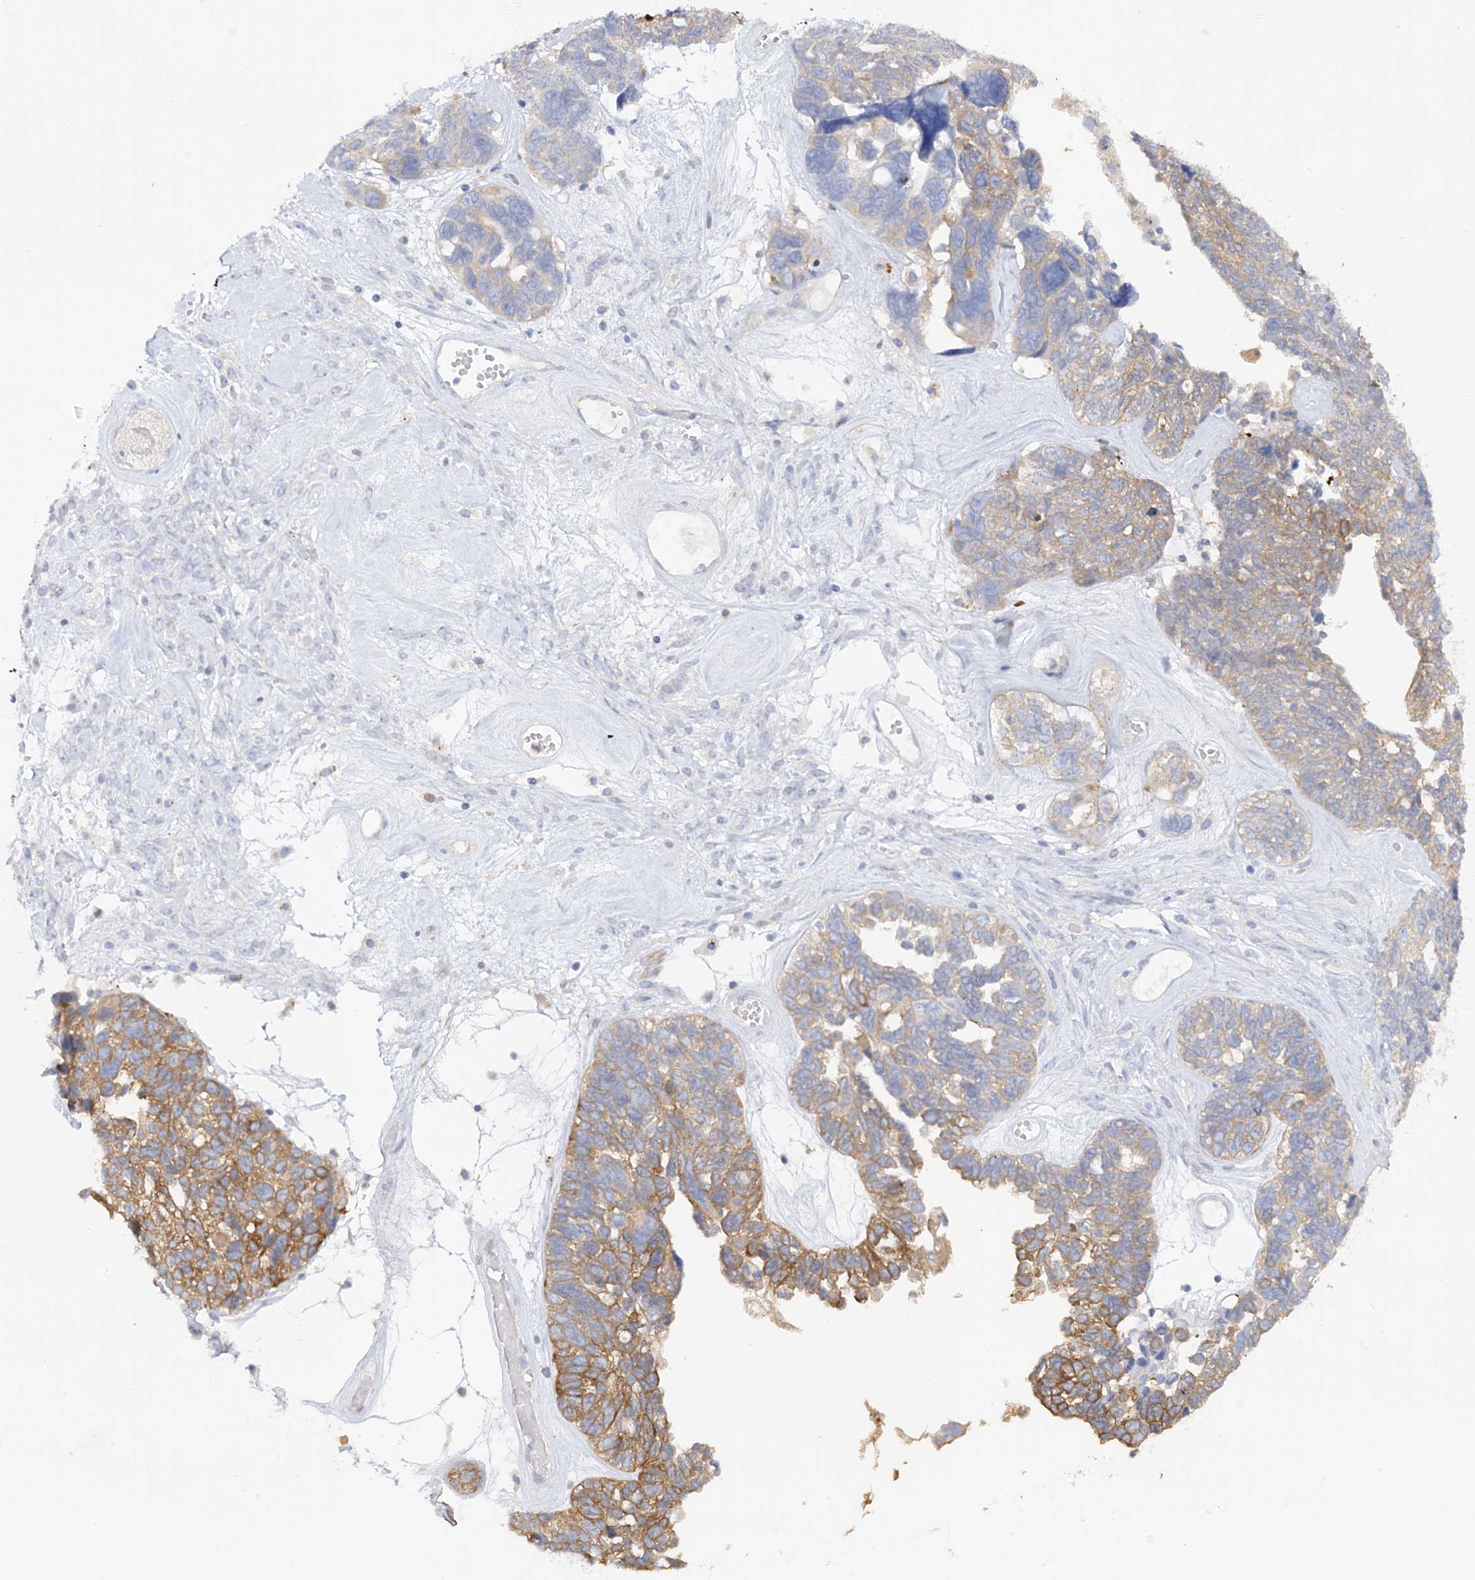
{"staining": {"intensity": "moderate", "quantity": "<25%", "location": "cytoplasmic/membranous"}, "tissue": "ovarian cancer", "cell_type": "Tumor cells", "image_type": "cancer", "snomed": [{"axis": "morphology", "description": "Cystadenocarcinoma, serous, NOS"}, {"axis": "topography", "description": "Ovary"}], "caption": "Human serous cystadenocarcinoma (ovarian) stained with a protein marker shows moderate staining in tumor cells.", "gene": "ARV1", "patient": {"sex": "female", "age": 79}}